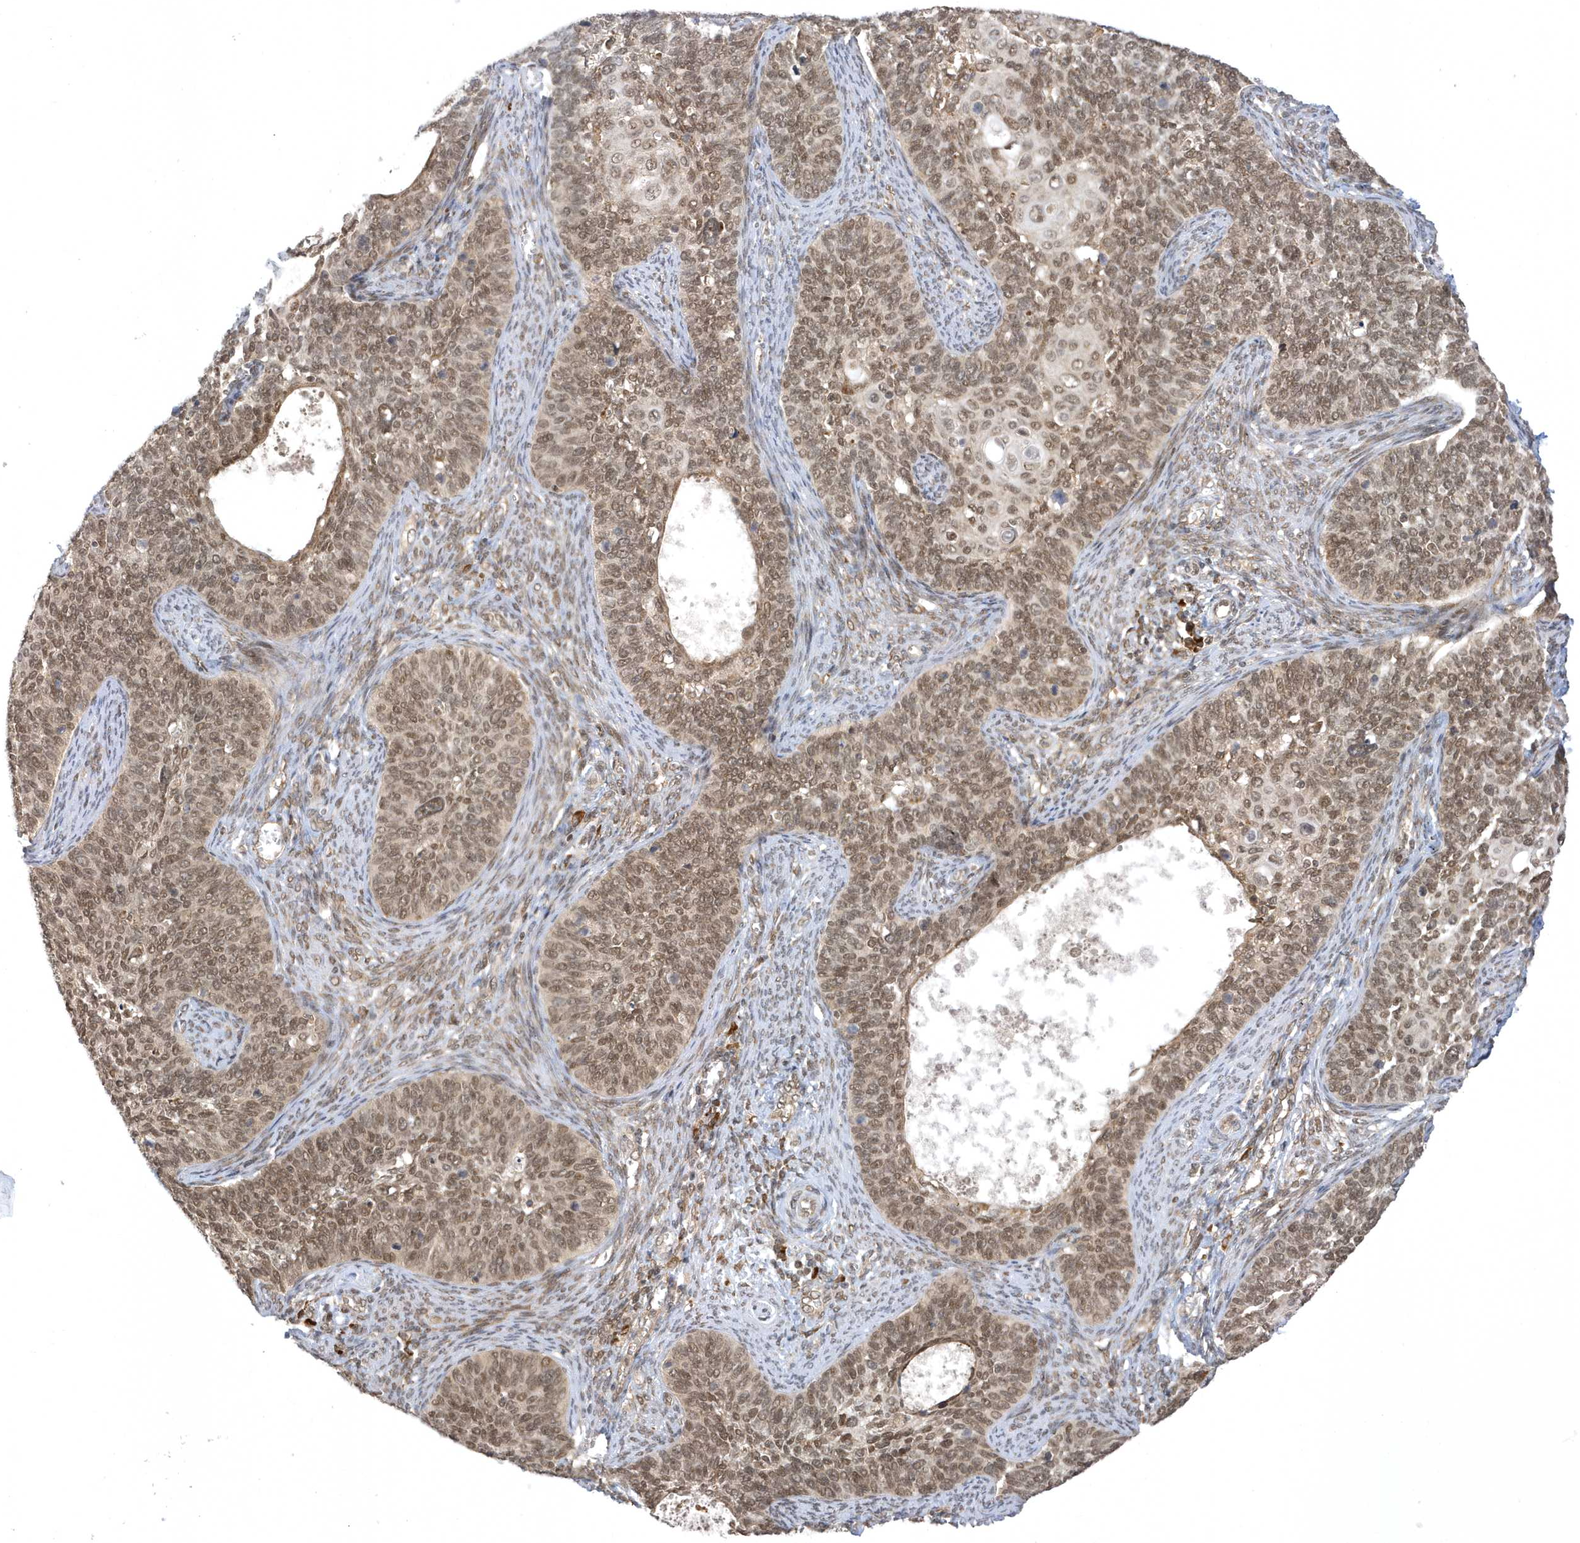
{"staining": {"intensity": "moderate", "quantity": ">75%", "location": "cytoplasmic/membranous,nuclear"}, "tissue": "cervical cancer", "cell_type": "Tumor cells", "image_type": "cancer", "snomed": [{"axis": "morphology", "description": "Squamous cell carcinoma, NOS"}, {"axis": "topography", "description": "Cervix"}], "caption": "This image displays cervical cancer stained with immunohistochemistry (IHC) to label a protein in brown. The cytoplasmic/membranous and nuclear of tumor cells show moderate positivity for the protein. Nuclei are counter-stained blue.", "gene": "METTL21A", "patient": {"sex": "female", "age": 33}}